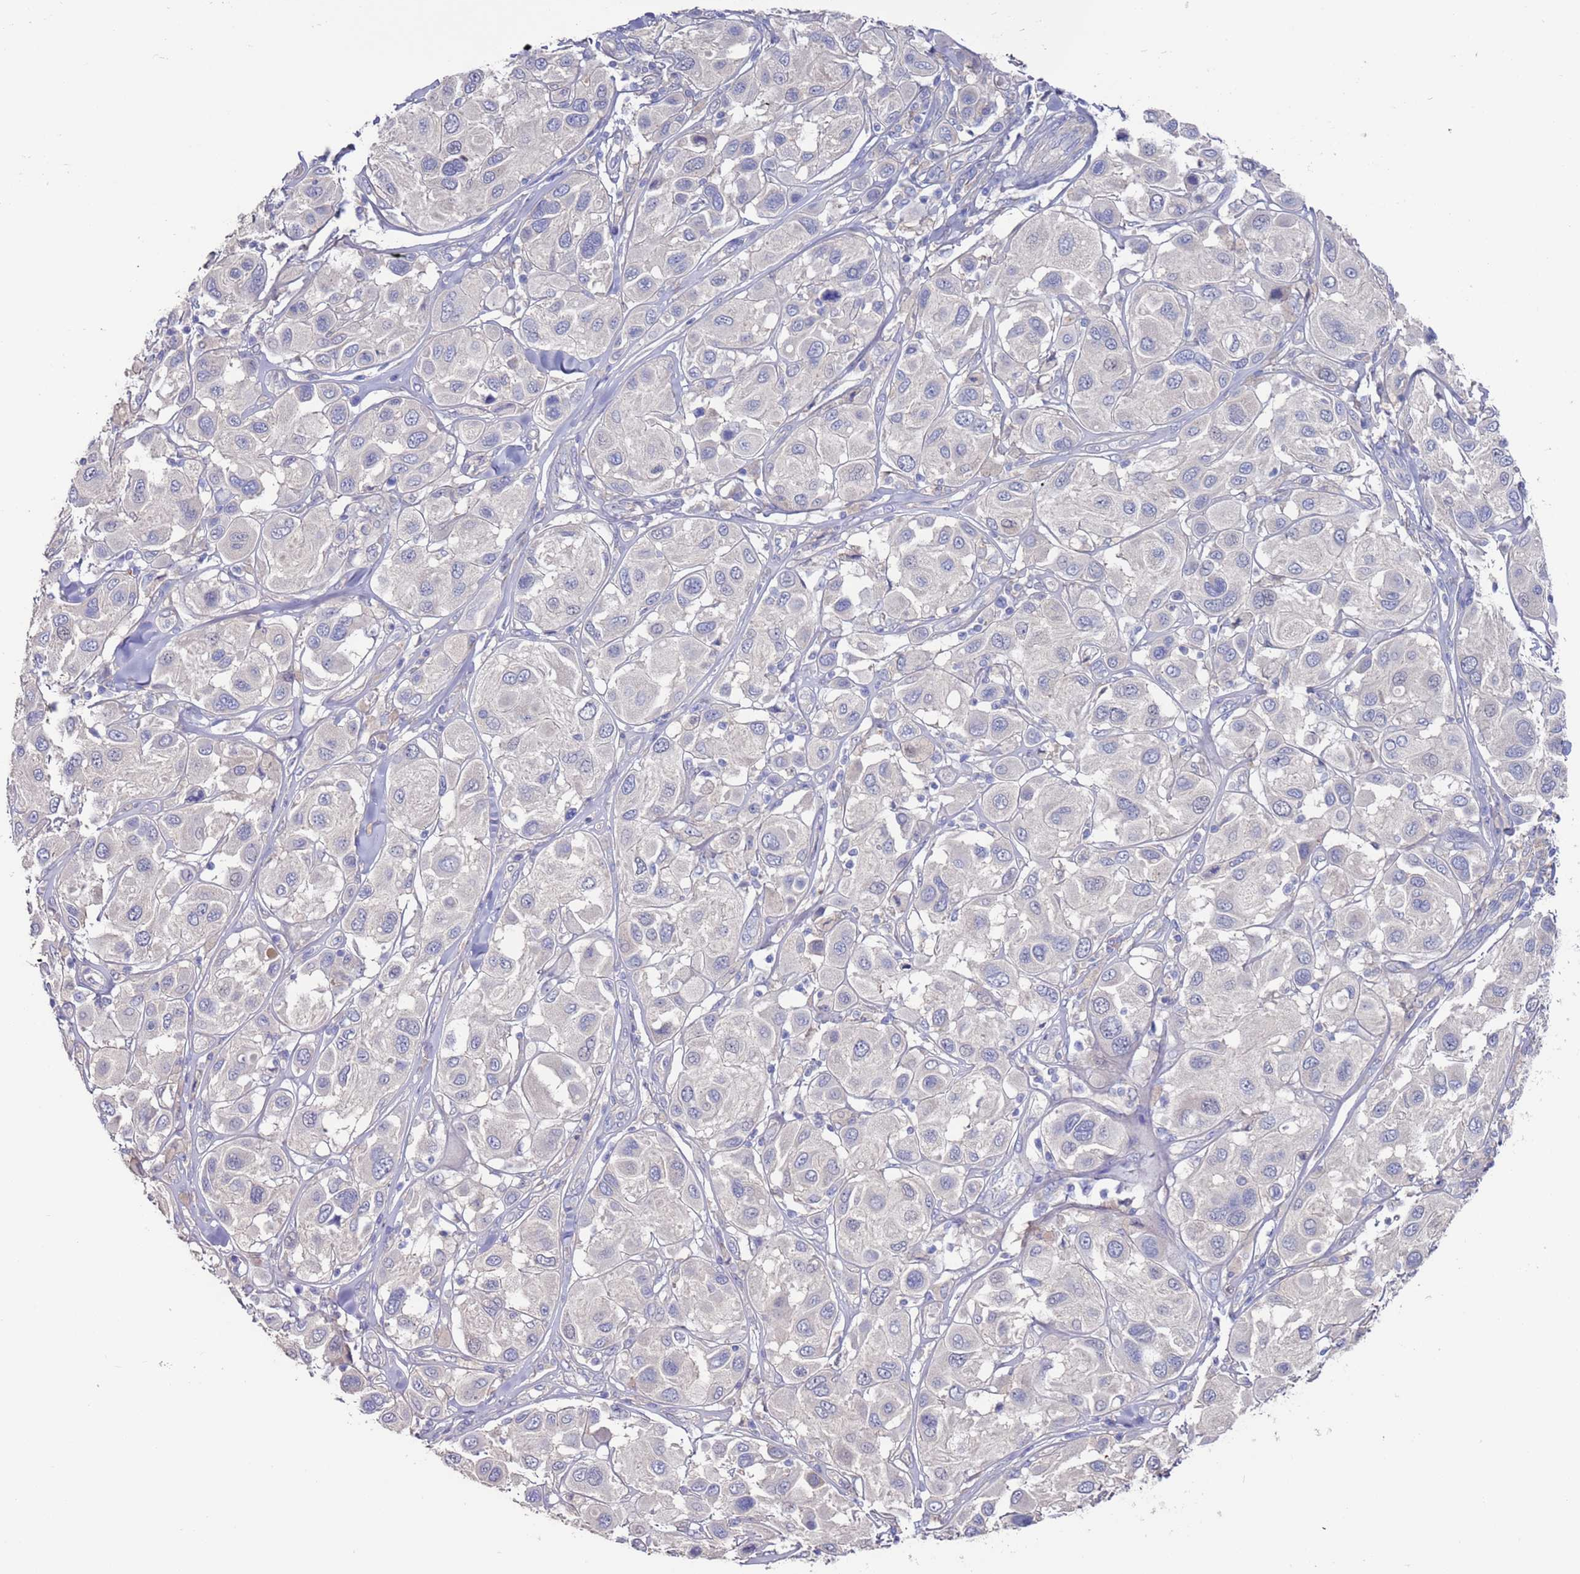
{"staining": {"intensity": "negative", "quantity": "none", "location": "none"}, "tissue": "melanoma", "cell_type": "Tumor cells", "image_type": "cancer", "snomed": [{"axis": "morphology", "description": "Malignant melanoma, Metastatic site"}, {"axis": "topography", "description": "Skin"}], "caption": "Tumor cells show no significant positivity in melanoma.", "gene": "KRTCAP3", "patient": {"sex": "male", "age": 41}}